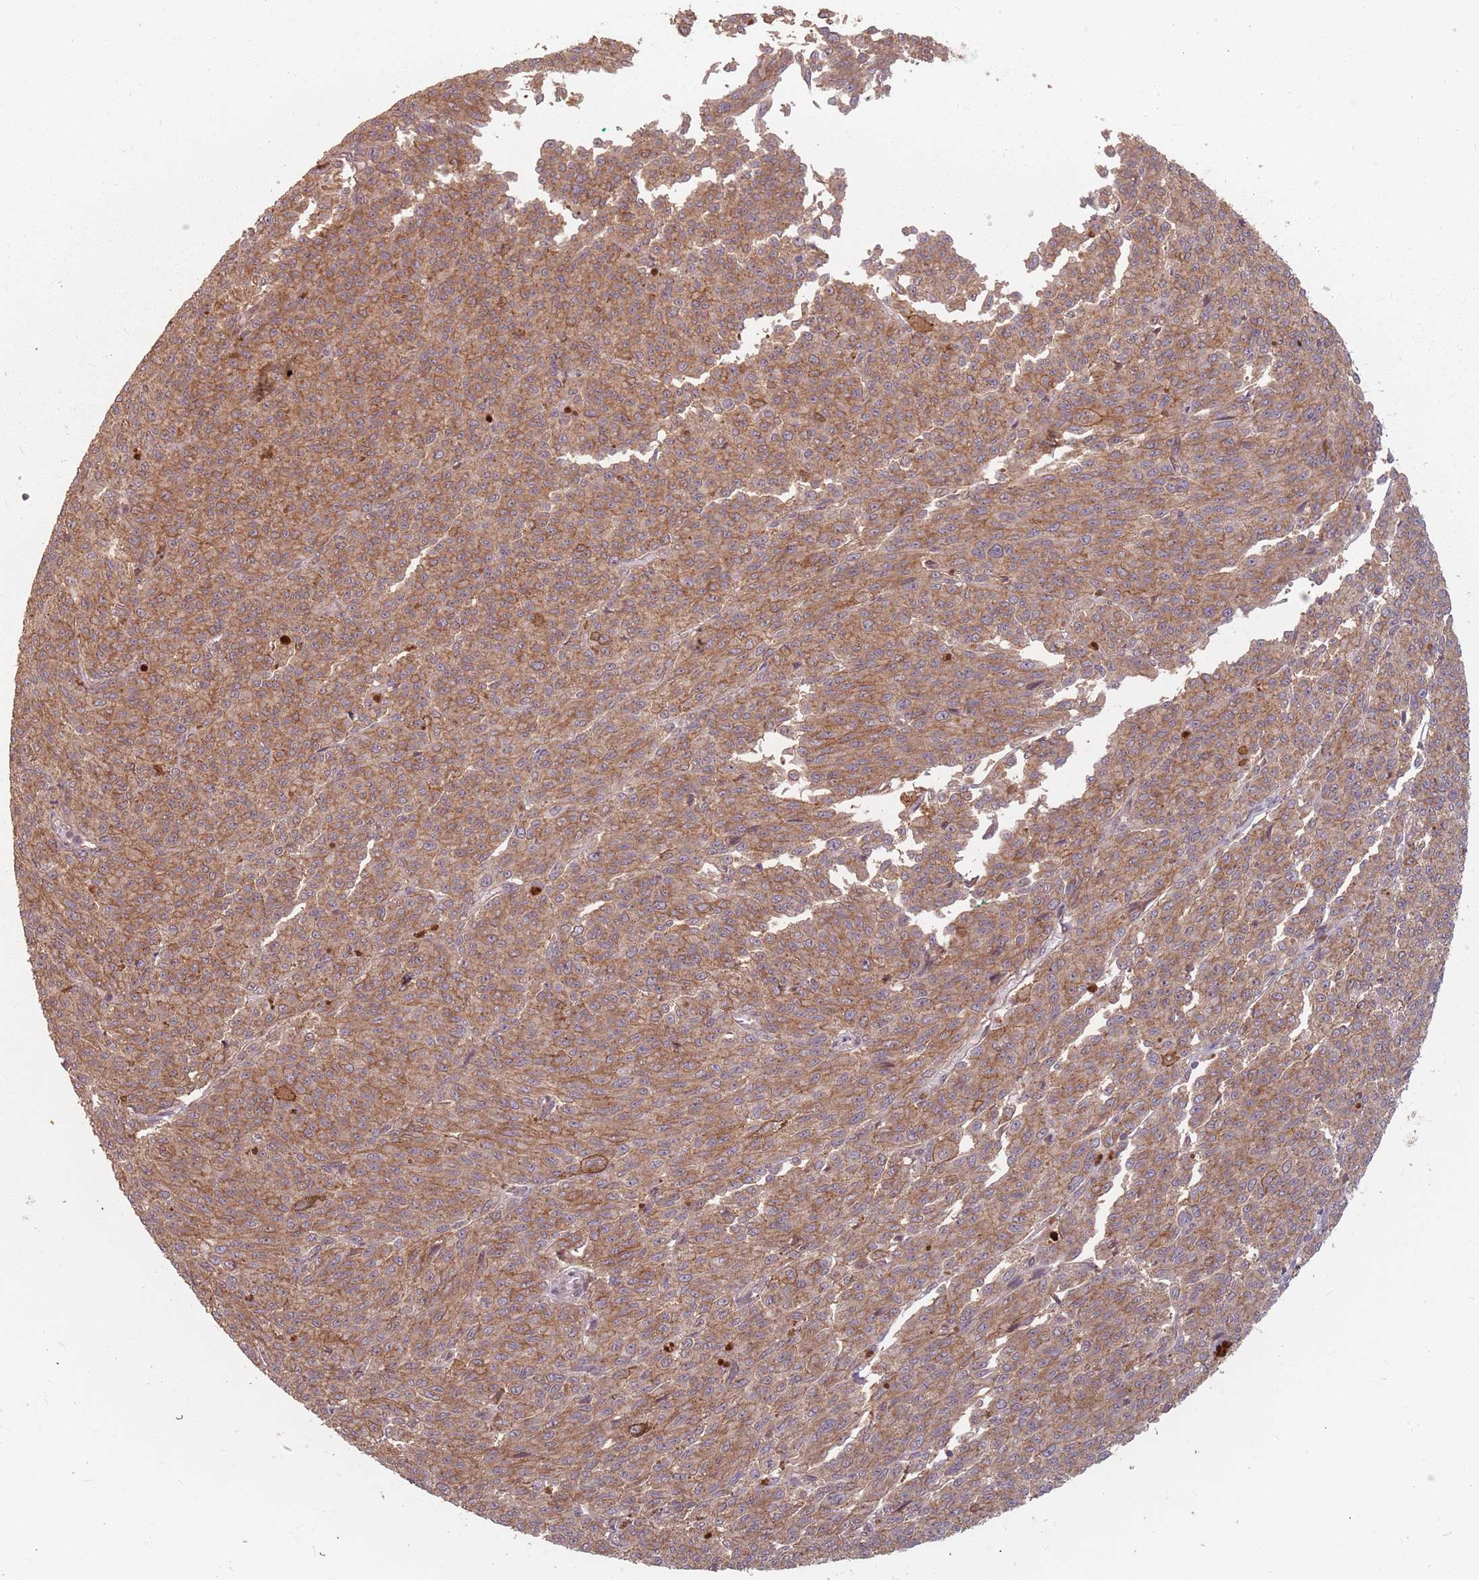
{"staining": {"intensity": "moderate", "quantity": ">75%", "location": "cytoplasmic/membranous"}, "tissue": "melanoma", "cell_type": "Tumor cells", "image_type": "cancer", "snomed": [{"axis": "morphology", "description": "Malignant melanoma, NOS"}, {"axis": "topography", "description": "Skin"}], "caption": "Malignant melanoma was stained to show a protein in brown. There is medium levels of moderate cytoplasmic/membranous staining in about >75% of tumor cells. The staining was performed using DAB, with brown indicating positive protein expression. Nuclei are stained blue with hematoxylin.", "gene": "C3orf14", "patient": {"sex": "female", "age": 52}}